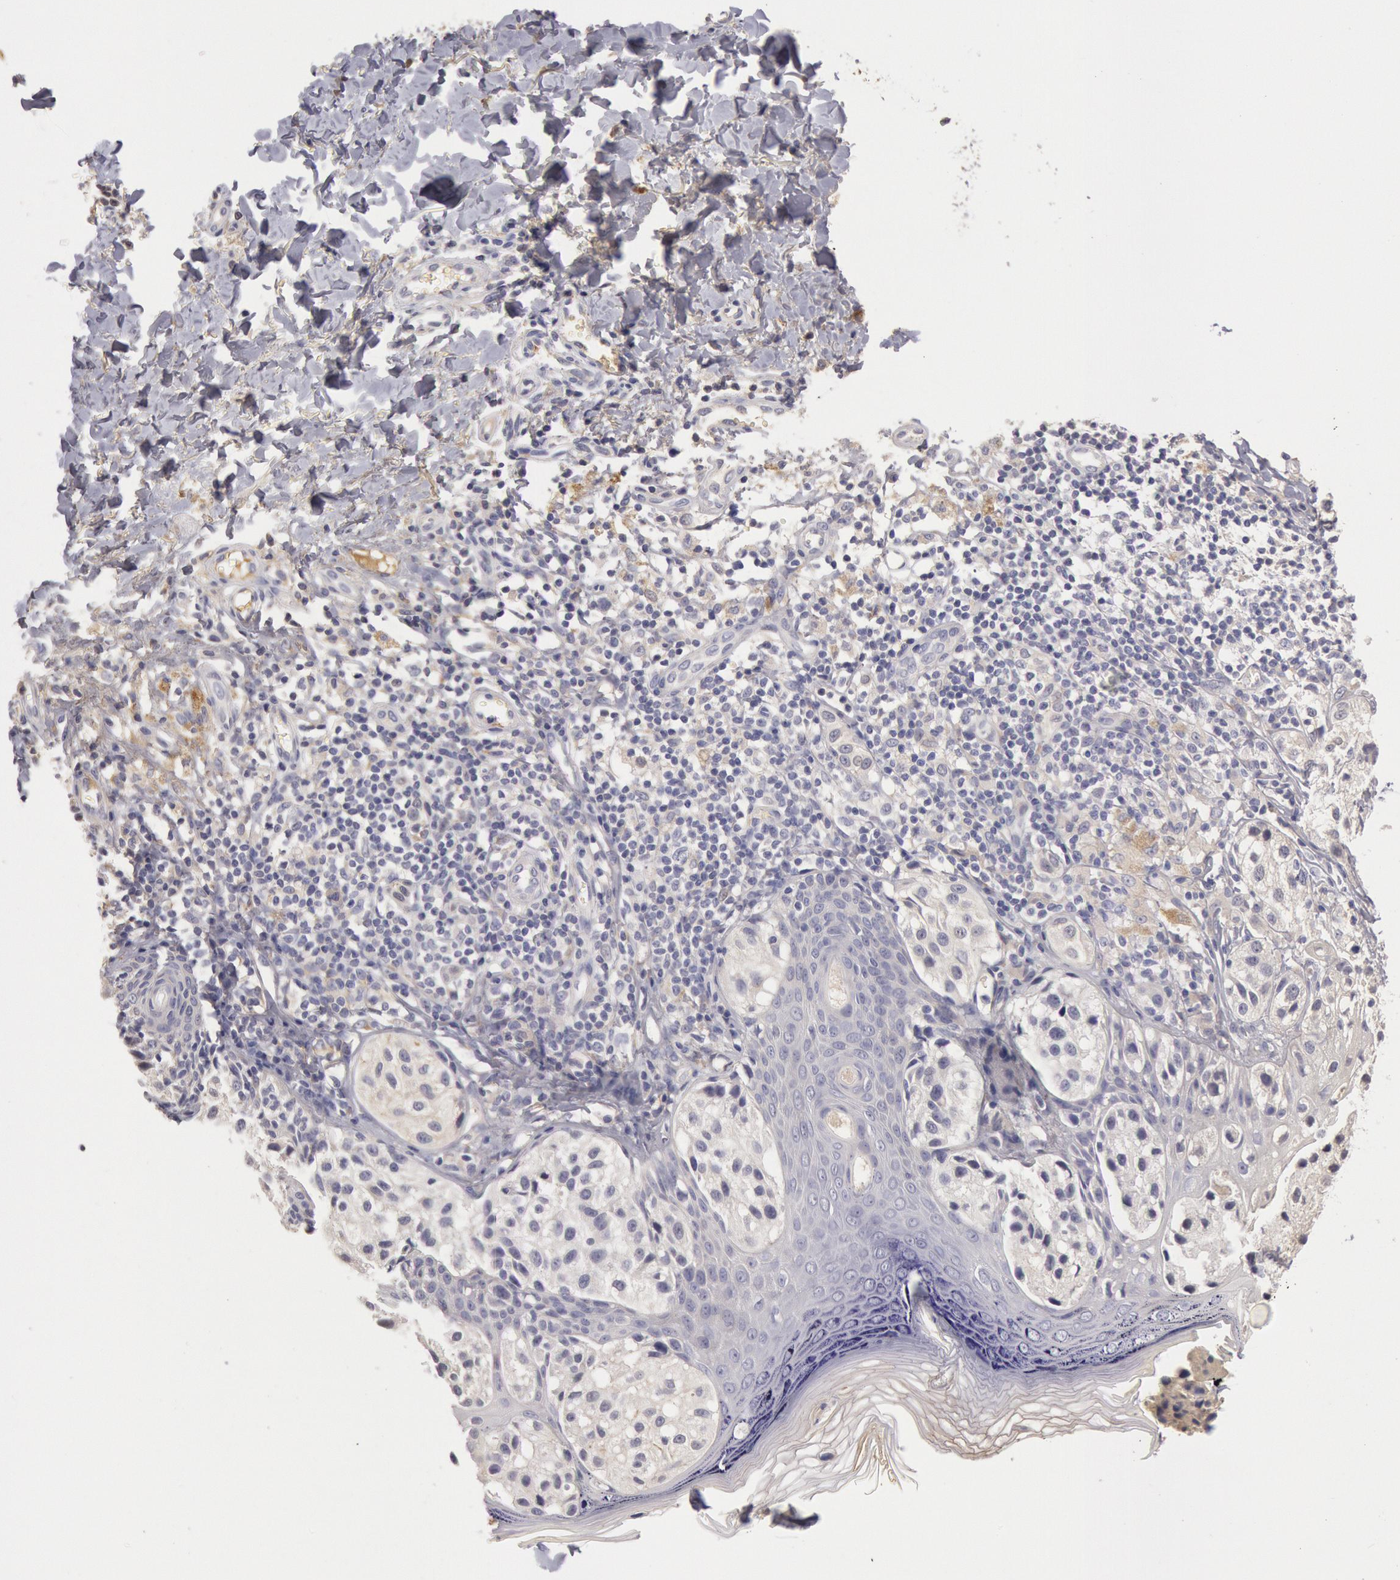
{"staining": {"intensity": "negative", "quantity": "none", "location": "none"}, "tissue": "melanoma", "cell_type": "Tumor cells", "image_type": "cancer", "snomed": [{"axis": "morphology", "description": "Malignant melanoma, NOS"}, {"axis": "topography", "description": "Skin"}], "caption": "The photomicrograph shows no staining of tumor cells in malignant melanoma.", "gene": "C1R", "patient": {"sex": "male", "age": 23}}